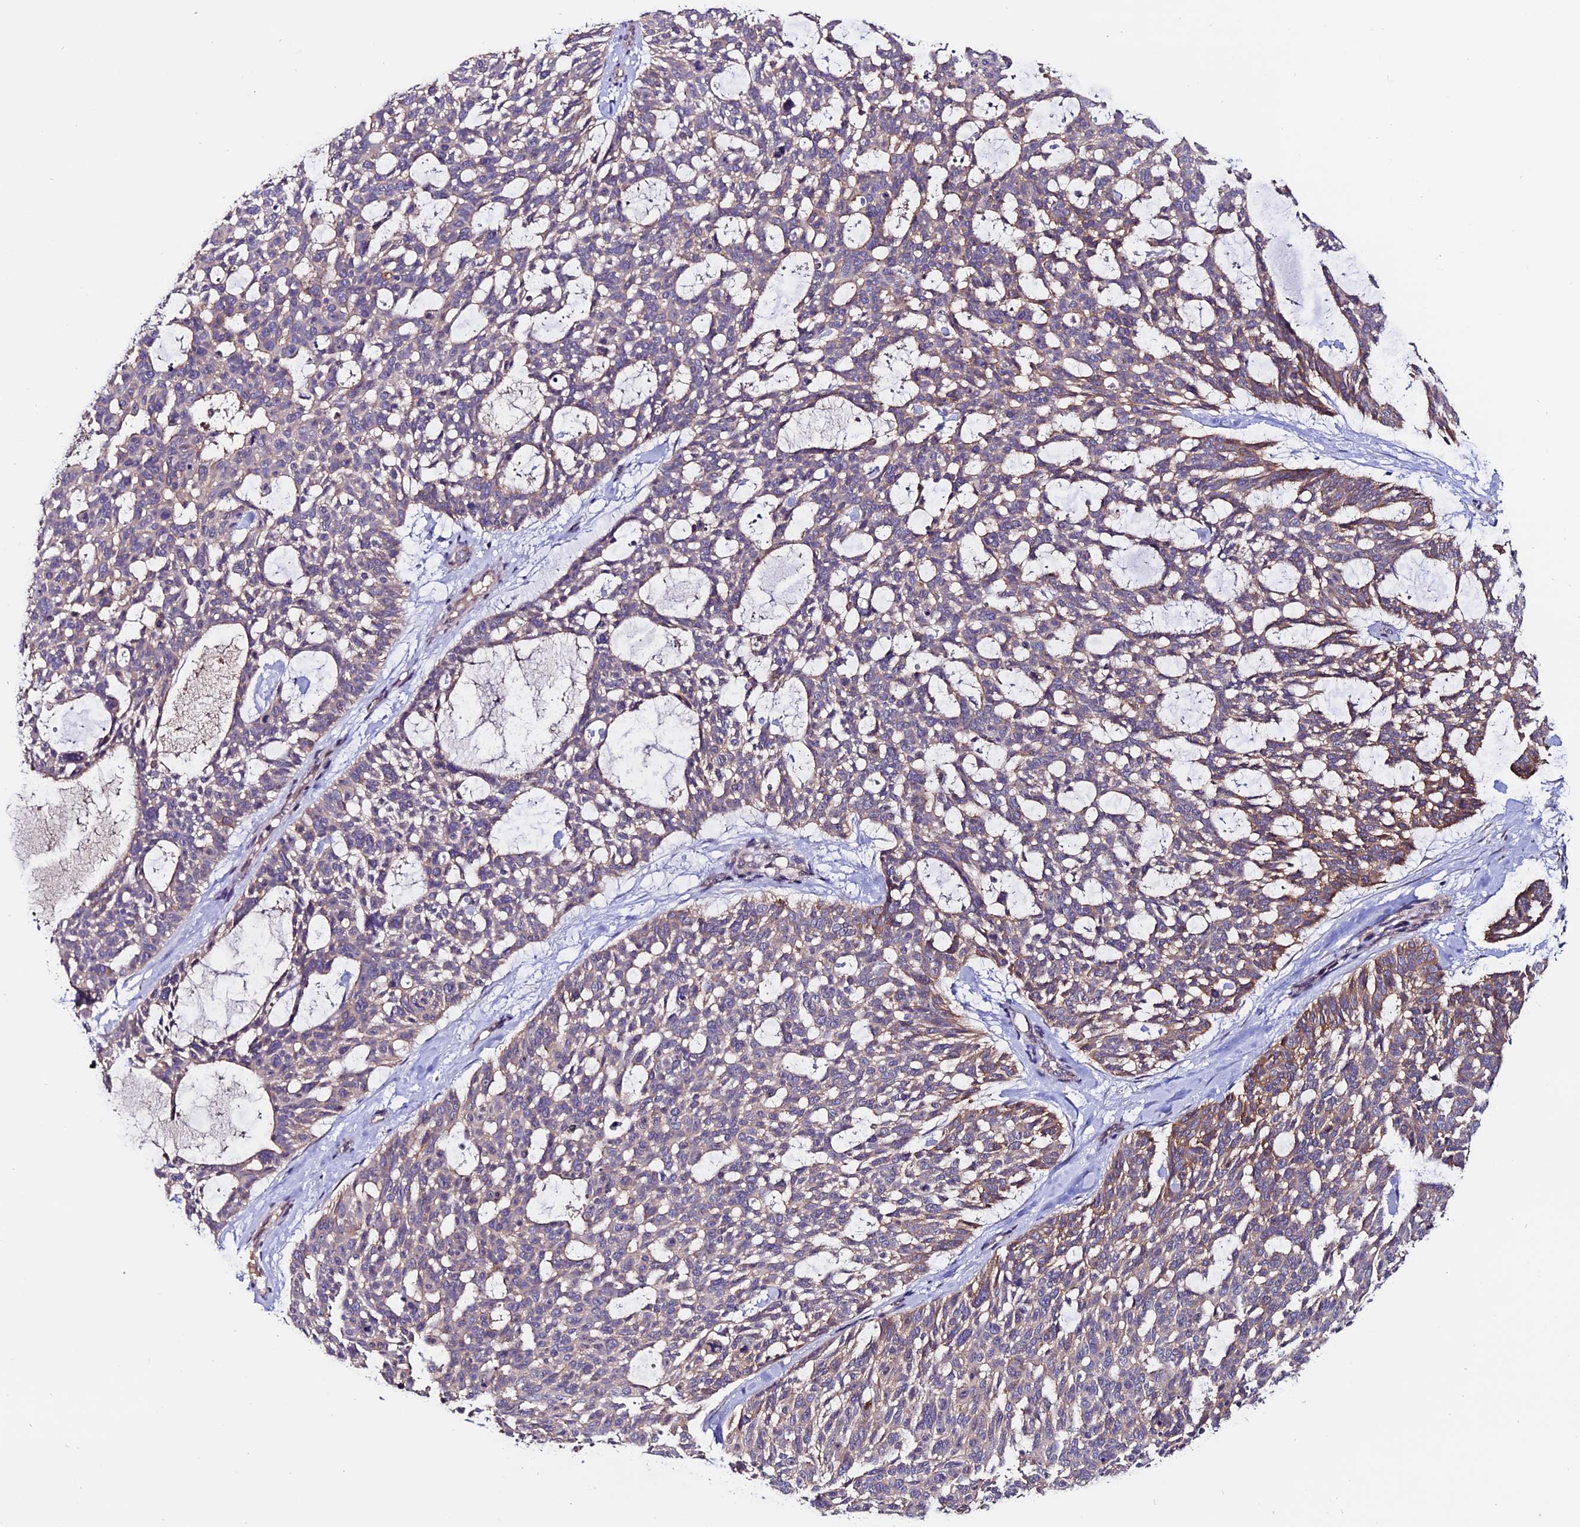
{"staining": {"intensity": "moderate", "quantity": "<25%", "location": "cytoplasmic/membranous"}, "tissue": "skin cancer", "cell_type": "Tumor cells", "image_type": "cancer", "snomed": [{"axis": "morphology", "description": "Basal cell carcinoma"}, {"axis": "topography", "description": "Skin"}], "caption": "A brown stain labels moderate cytoplasmic/membranous positivity of a protein in human skin basal cell carcinoma tumor cells.", "gene": "FZD8", "patient": {"sex": "male", "age": 88}}